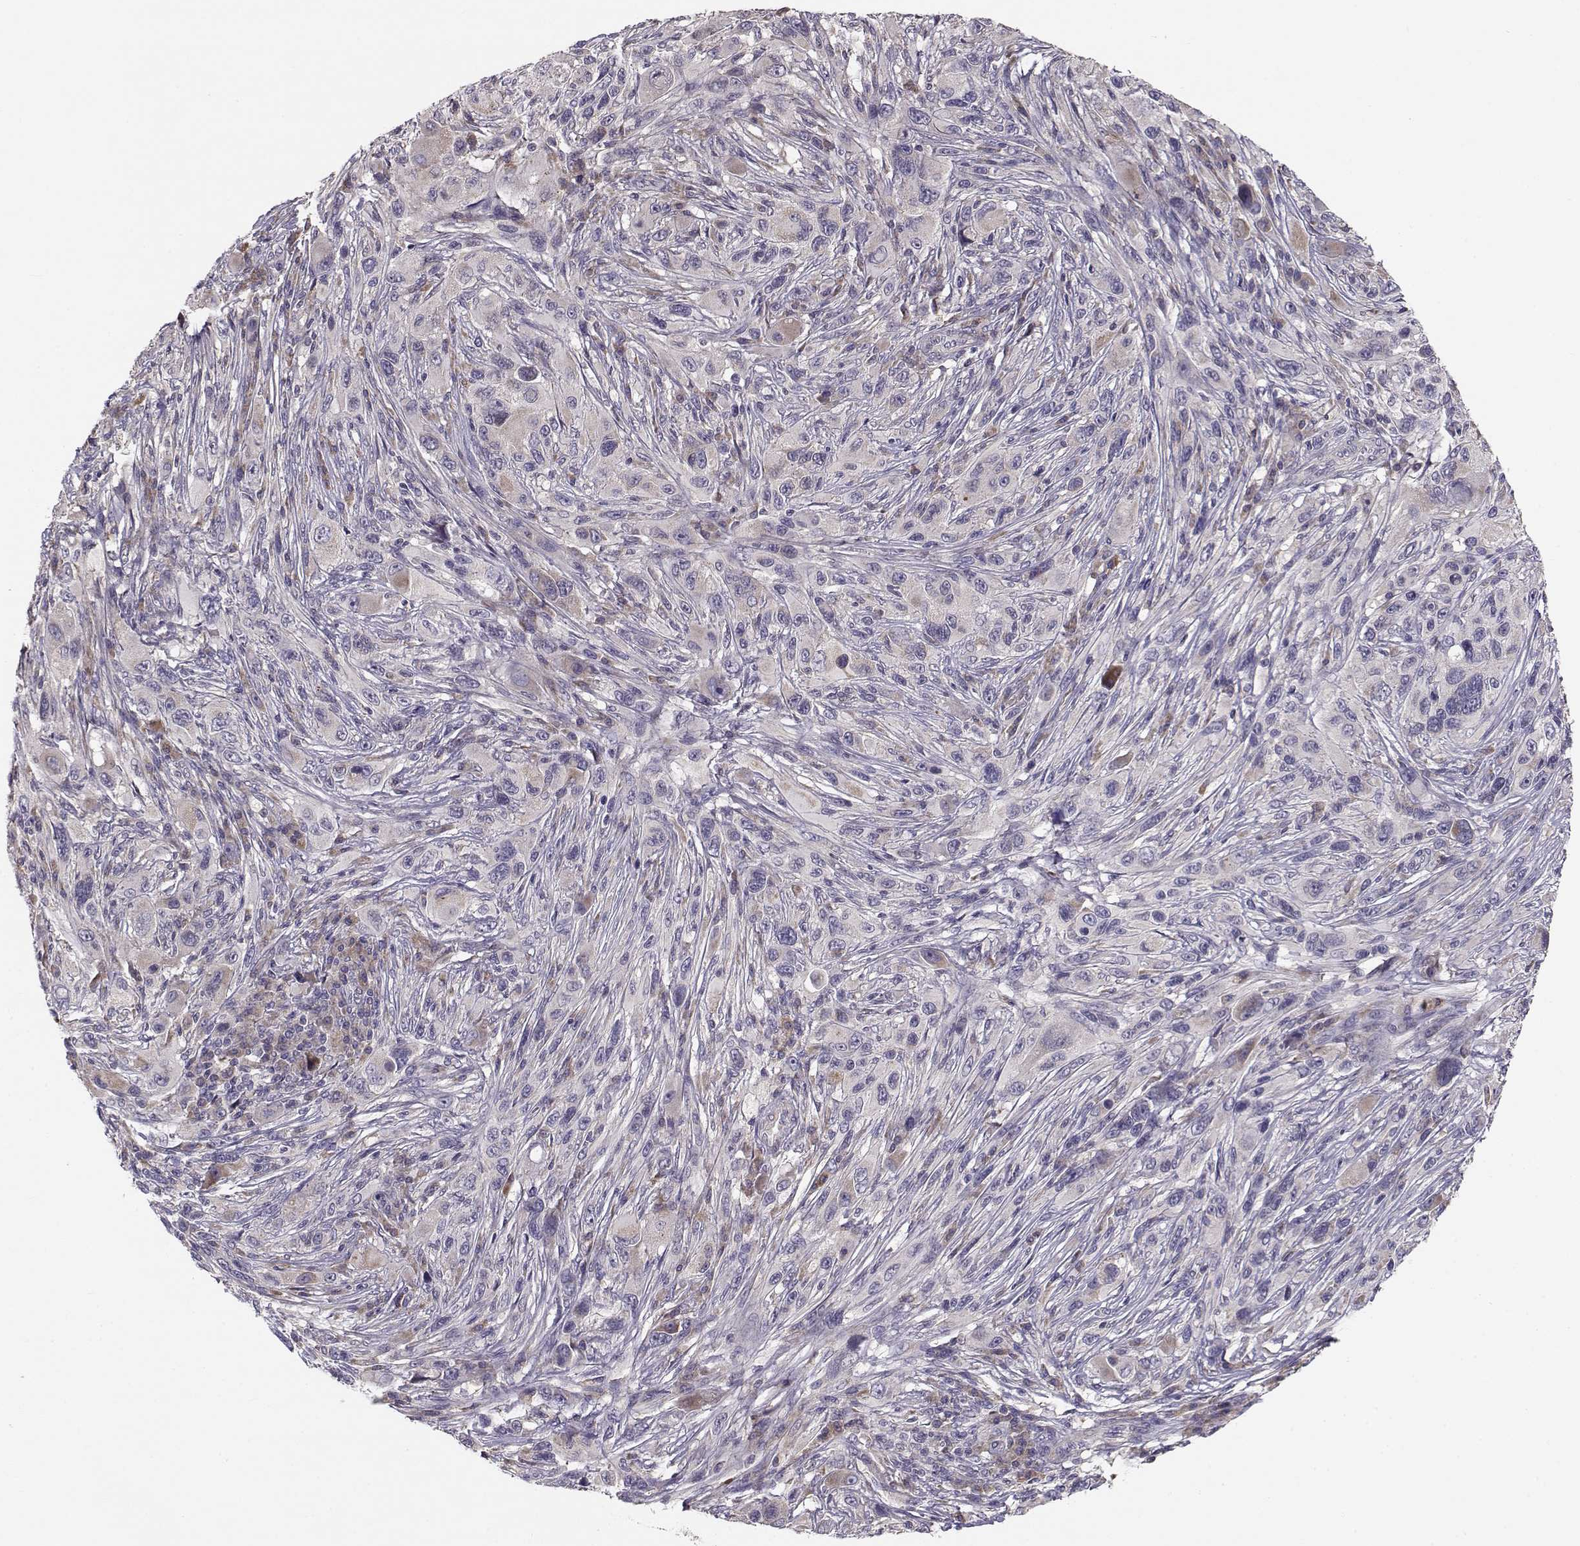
{"staining": {"intensity": "negative", "quantity": "none", "location": "none"}, "tissue": "melanoma", "cell_type": "Tumor cells", "image_type": "cancer", "snomed": [{"axis": "morphology", "description": "Malignant melanoma, NOS"}, {"axis": "topography", "description": "Skin"}], "caption": "IHC image of neoplastic tissue: malignant melanoma stained with DAB (3,3'-diaminobenzidine) exhibits no significant protein staining in tumor cells. (Brightfield microscopy of DAB immunohistochemistry at high magnification).", "gene": "ENTPD8", "patient": {"sex": "male", "age": 53}}